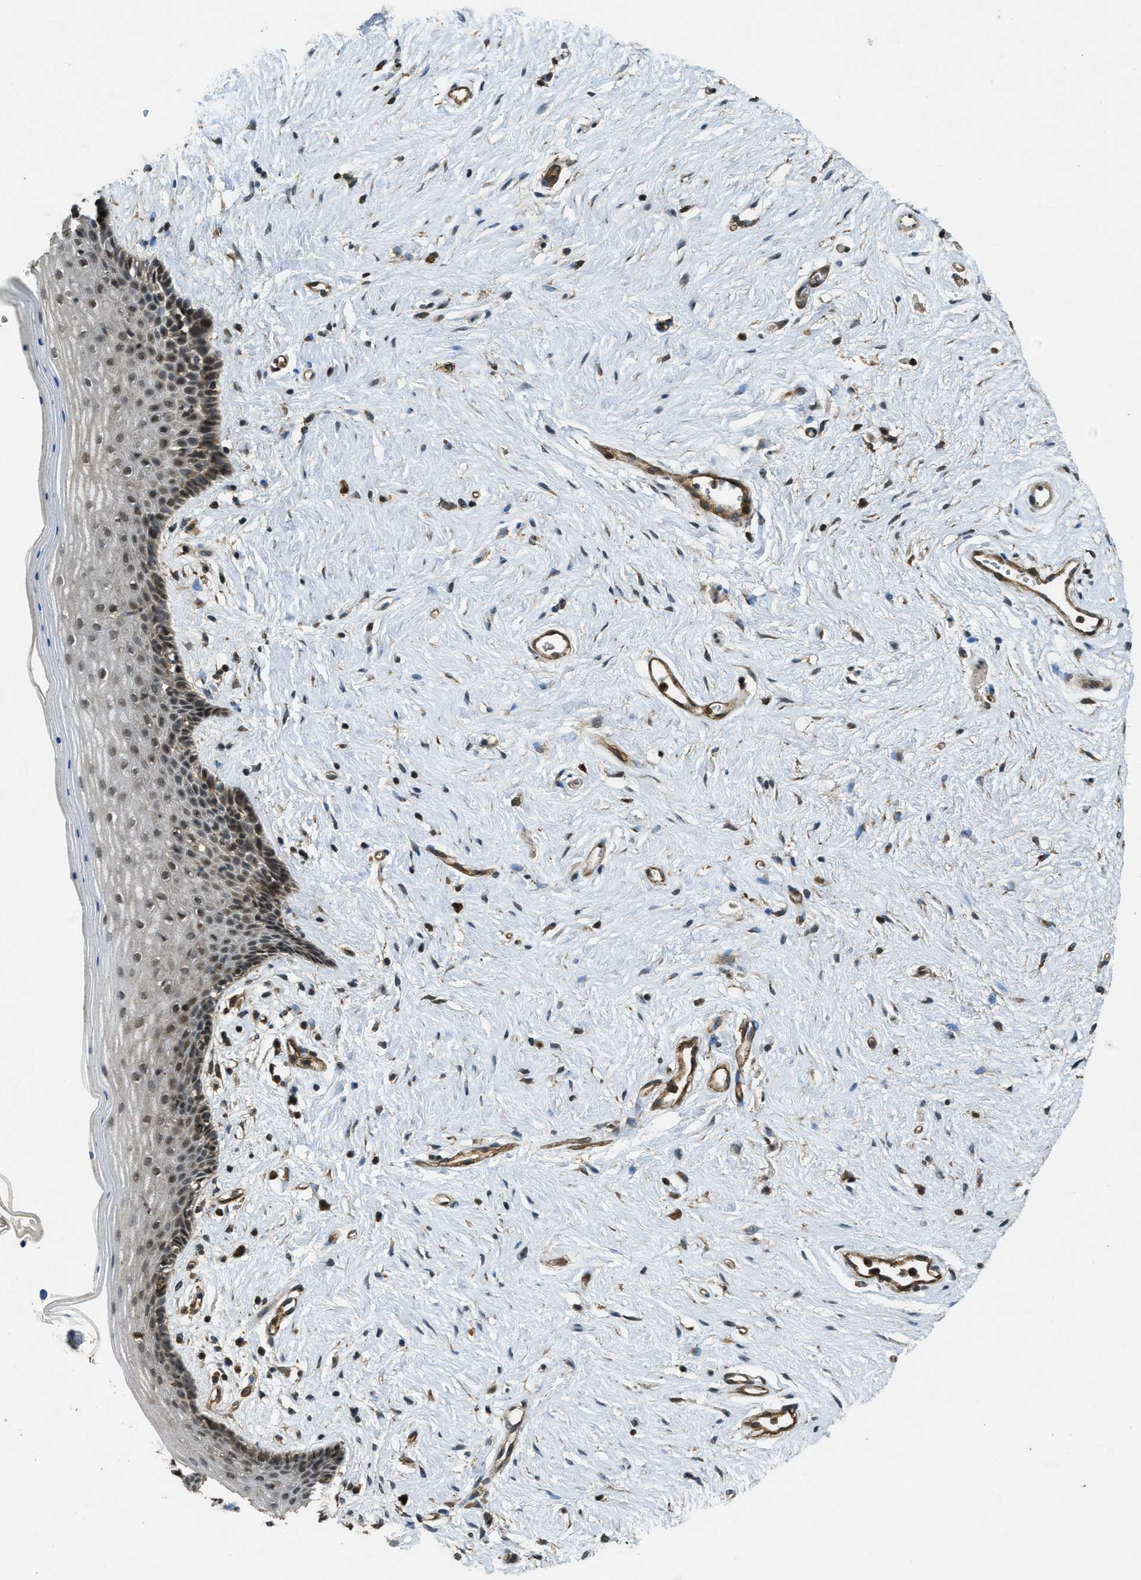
{"staining": {"intensity": "moderate", "quantity": "25%-75%", "location": "cytoplasmic/membranous,nuclear"}, "tissue": "vagina", "cell_type": "Squamous epithelial cells", "image_type": "normal", "snomed": [{"axis": "morphology", "description": "Normal tissue, NOS"}, {"axis": "topography", "description": "Vagina"}], "caption": "Immunohistochemical staining of benign vagina displays 25%-75% levels of moderate cytoplasmic/membranous,nuclear protein expression in about 25%-75% of squamous epithelial cells.", "gene": "PPP6R3", "patient": {"sex": "female", "age": 44}}